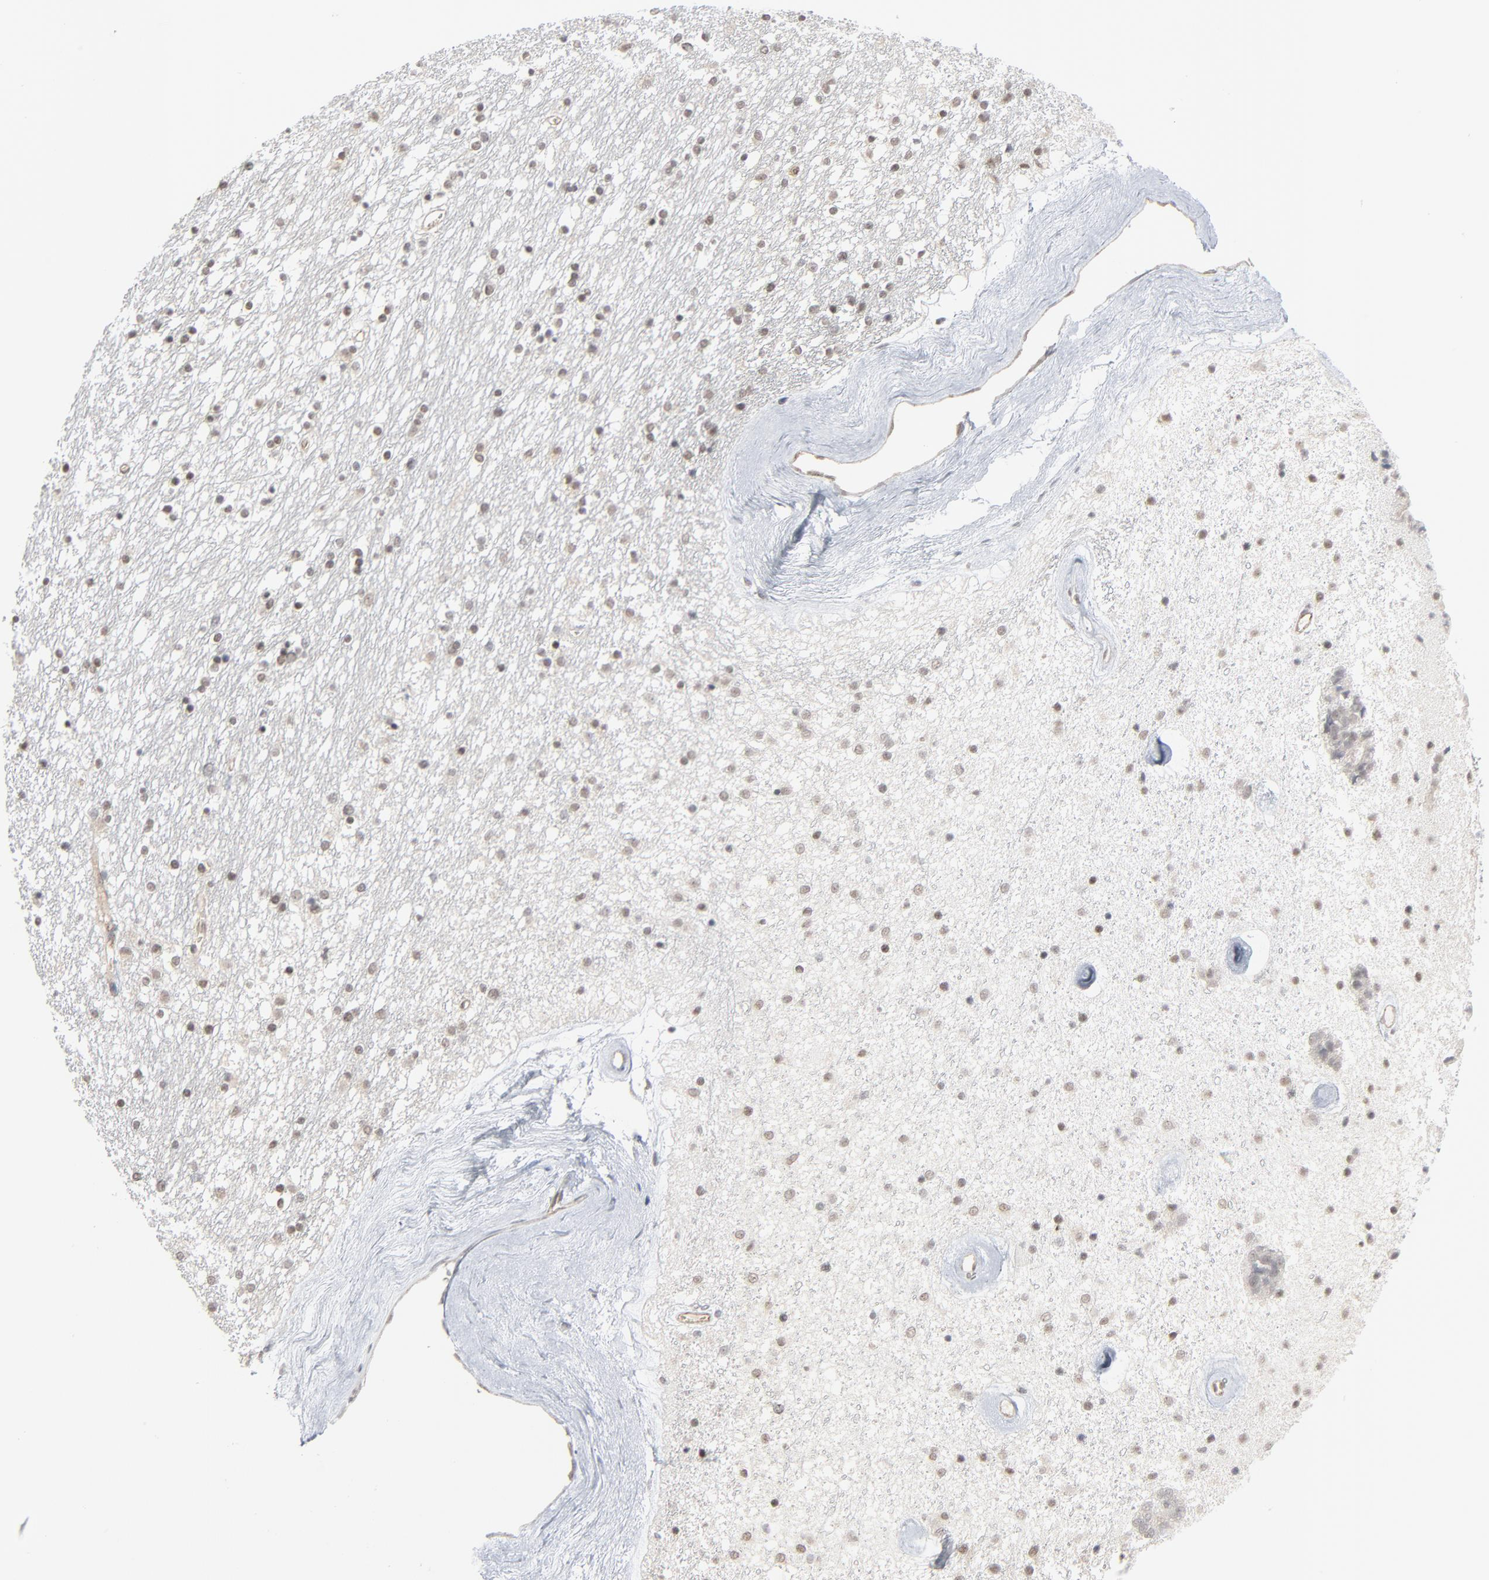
{"staining": {"intensity": "negative", "quantity": "none", "location": "none"}, "tissue": "caudate", "cell_type": "Glial cells", "image_type": "normal", "snomed": [{"axis": "morphology", "description": "Normal tissue, NOS"}, {"axis": "topography", "description": "Lateral ventricle wall"}], "caption": "Human caudate stained for a protein using immunohistochemistry (IHC) shows no staining in glial cells.", "gene": "ITPR3", "patient": {"sex": "female", "age": 54}}